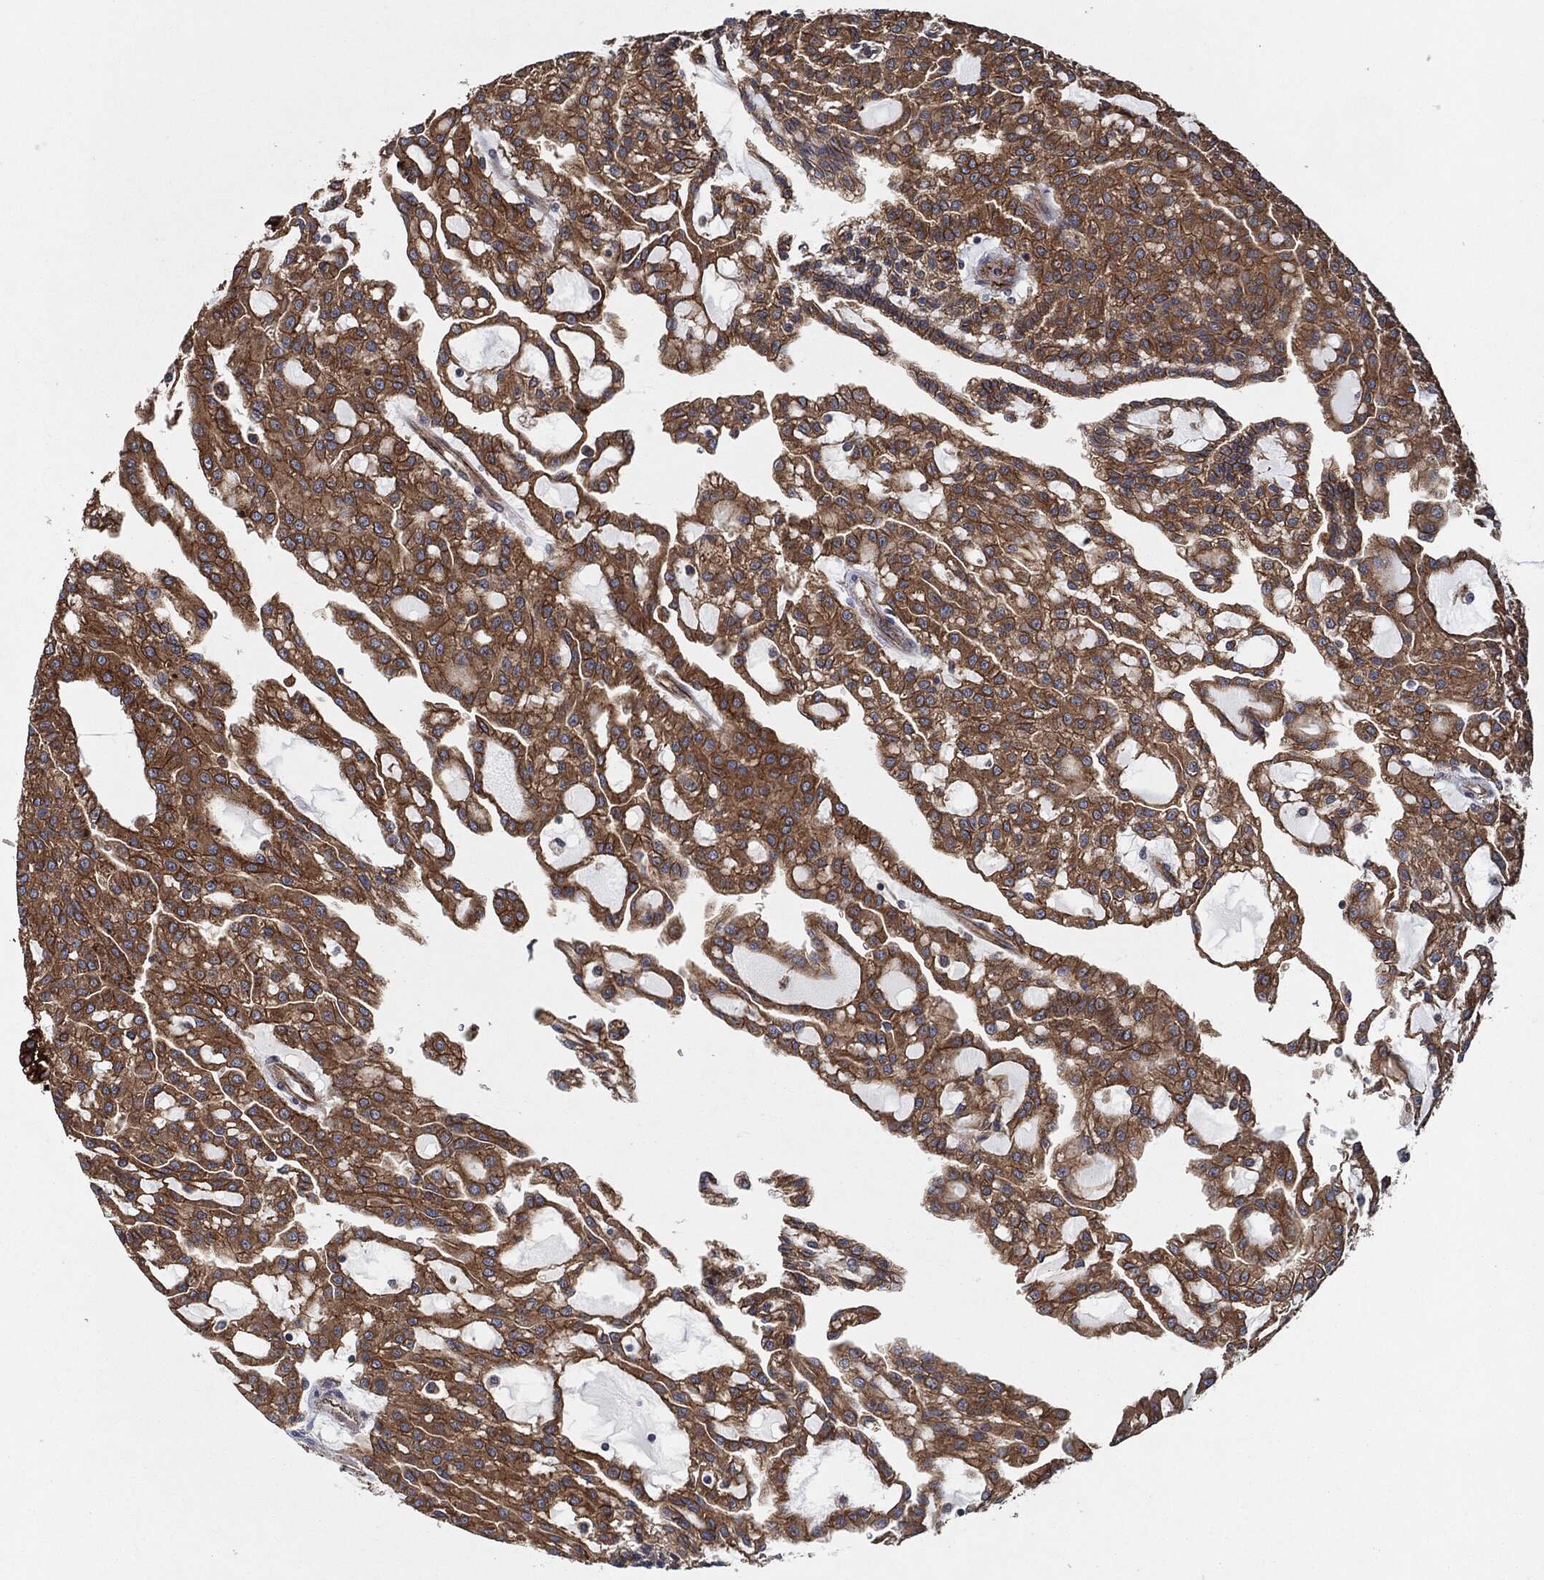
{"staining": {"intensity": "strong", "quantity": ">75%", "location": "cytoplasmic/membranous"}, "tissue": "renal cancer", "cell_type": "Tumor cells", "image_type": "cancer", "snomed": [{"axis": "morphology", "description": "Adenocarcinoma, NOS"}, {"axis": "topography", "description": "Kidney"}], "caption": "An immunohistochemistry histopathology image of neoplastic tissue is shown. Protein staining in brown labels strong cytoplasmic/membranous positivity in renal cancer (adenocarcinoma) within tumor cells. (DAB IHC with brightfield microscopy, high magnification).", "gene": "CTNNA1", "patient": {"sex": "male", "age": 63}}